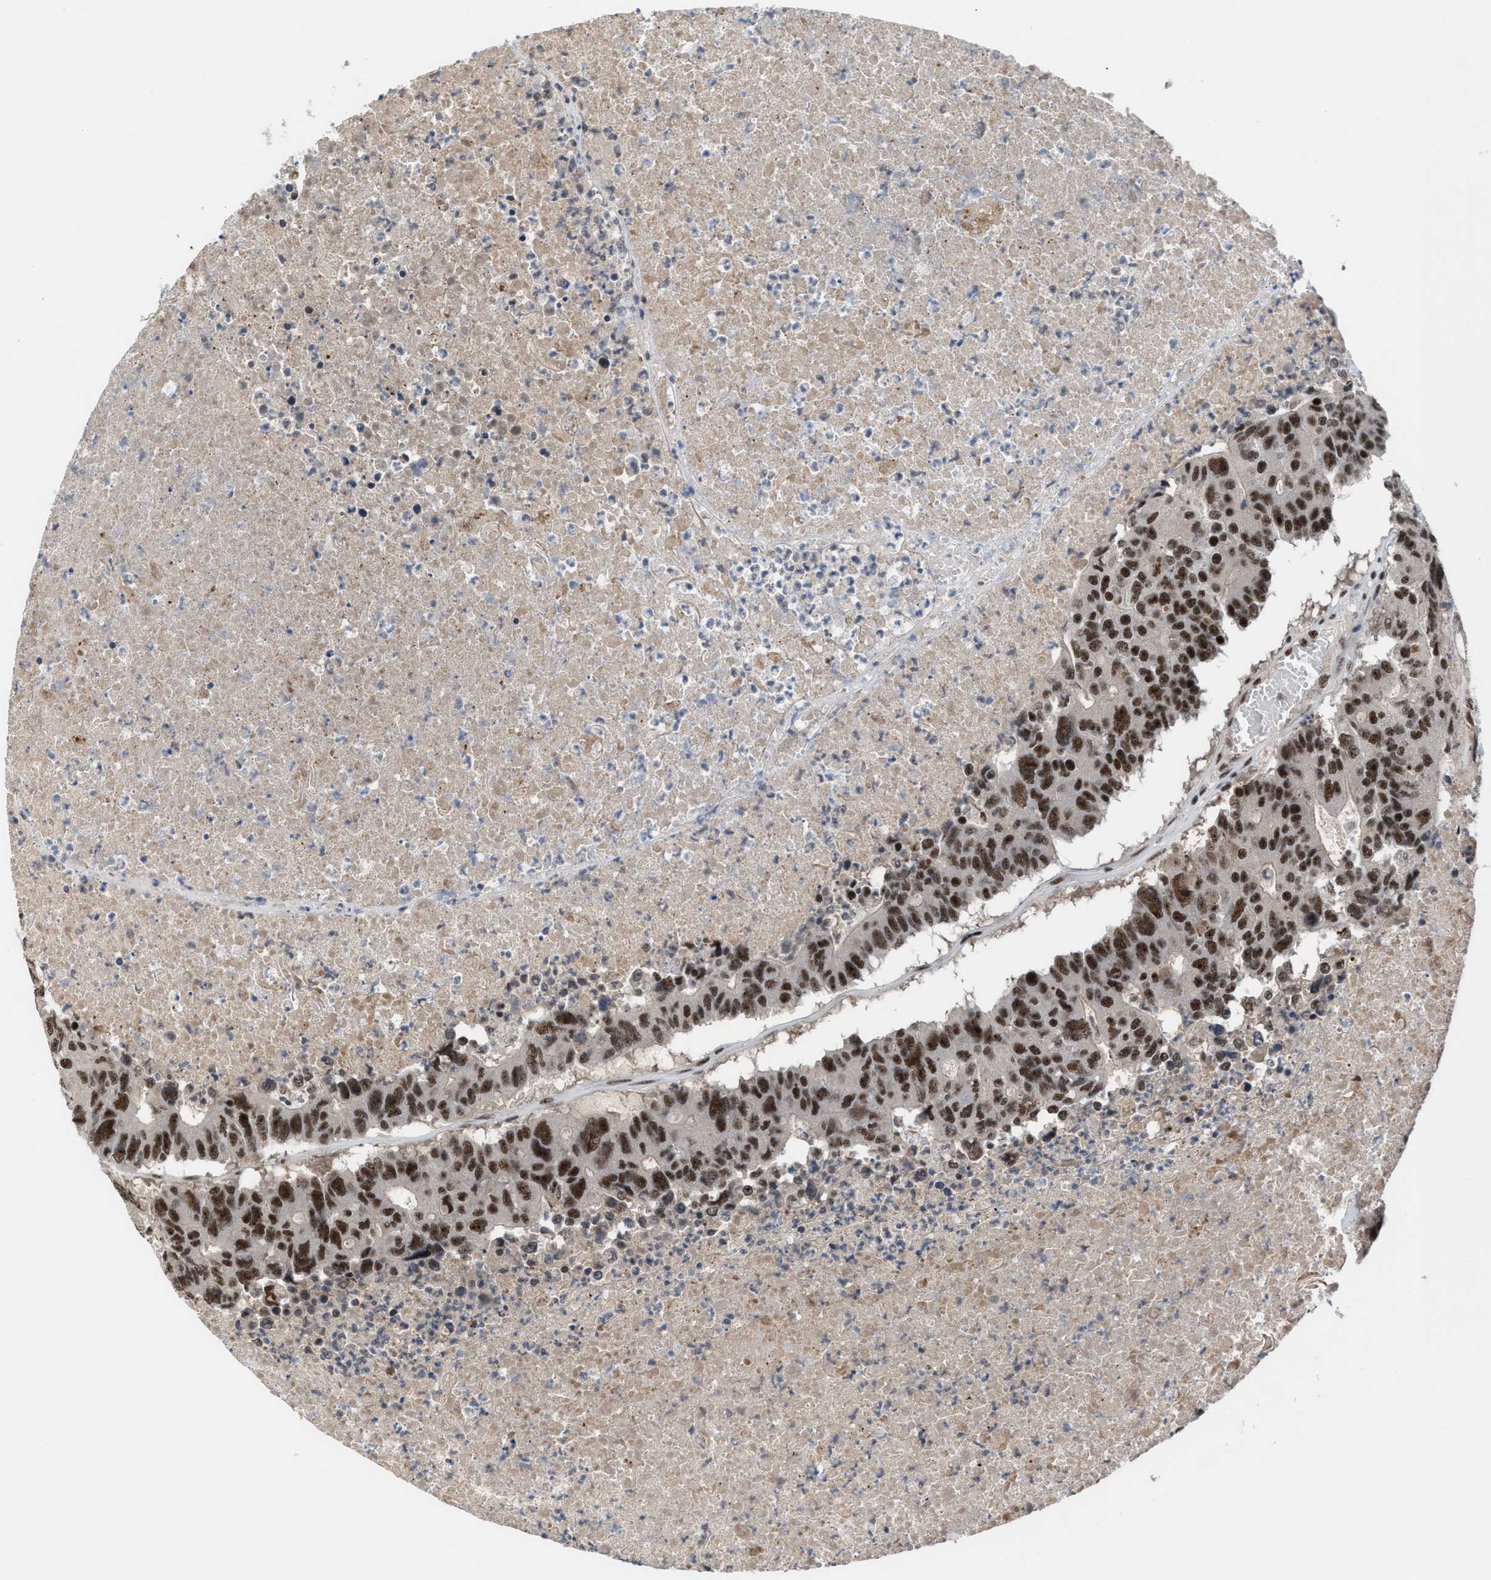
{"staining": {"intensity": "strong", "quantity": ">75%", "location": "nuclear"}, "tissue": "colorectal cancer", "cell_type": "Tumor cells", "image_type": "cancer", "snomed": [{"axis": "morphology", "description": "Adenocarcinoma, NOS"}, {"axis": "topography", "description": "Colon"}], "caption": "Adenocarcinoma (colorectal) stained for a protein (brown) demonstrates strong nuclear positive positivity in approximately >75% of tumor cells.", "gene": "PRPF4", "patient": {"sex": "male", "age": 87}}